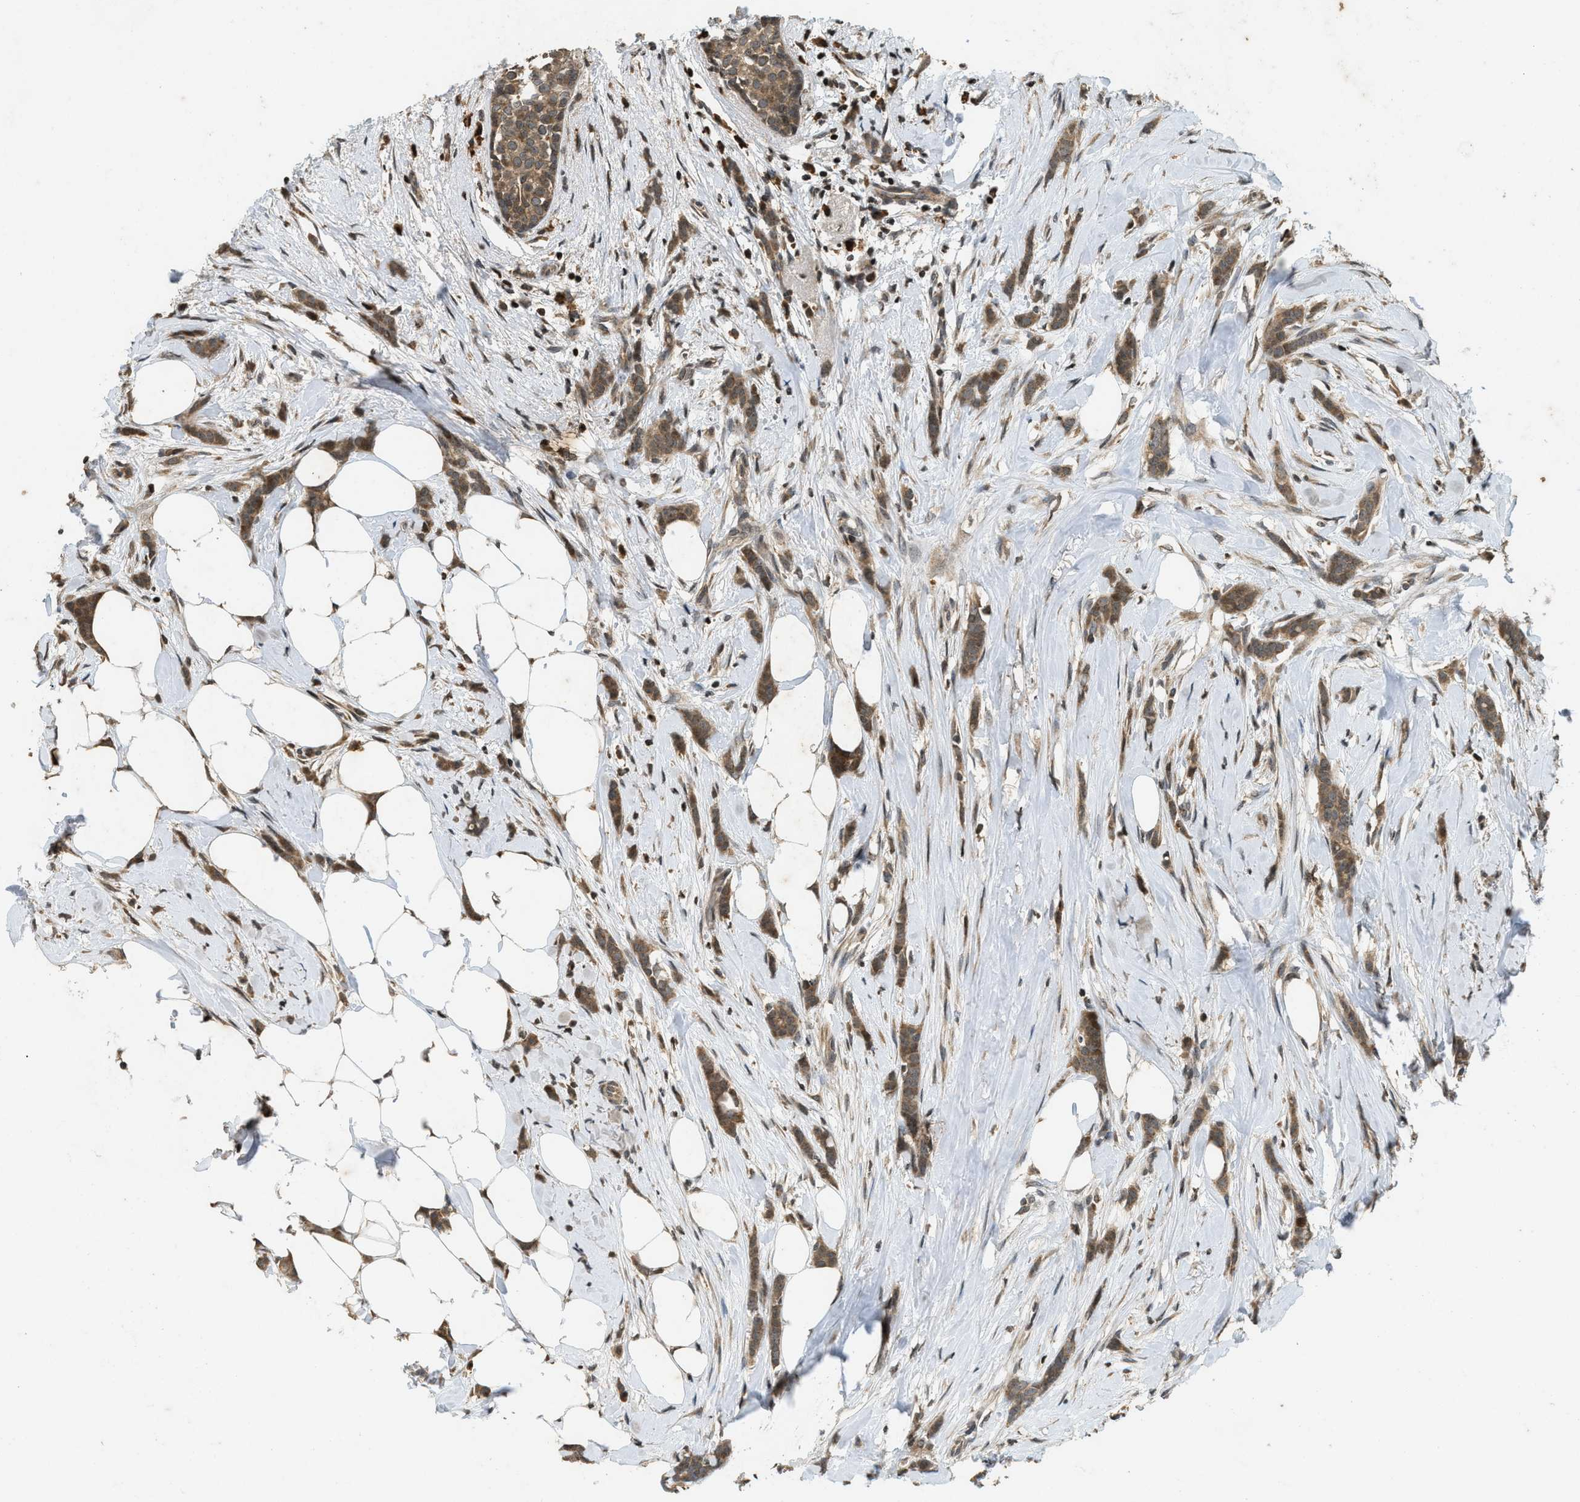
{"staining": {"intensity": "moderate", "quantity": ">75%", "location": "cytoplasmic/membranous"}, "tissue": "breast cancer", "cell_type": "Tumor cells", "image_type": "cancer", "snomed": [{"axis": "morphology", "description": "Lobular carcinoma, in situ"}, {"axis": "morphology", "description": "Lobular carcinoma"}, {"axis": "topography", "description": "Breast"}], "caption": "Lobular carcinoma (breast) tissue displays moderate cytoplasmic/membranous expression in approximately >75% of tumor cells", "gene": "SIAH1", "patient": {"sex": "female", "age": 41}}